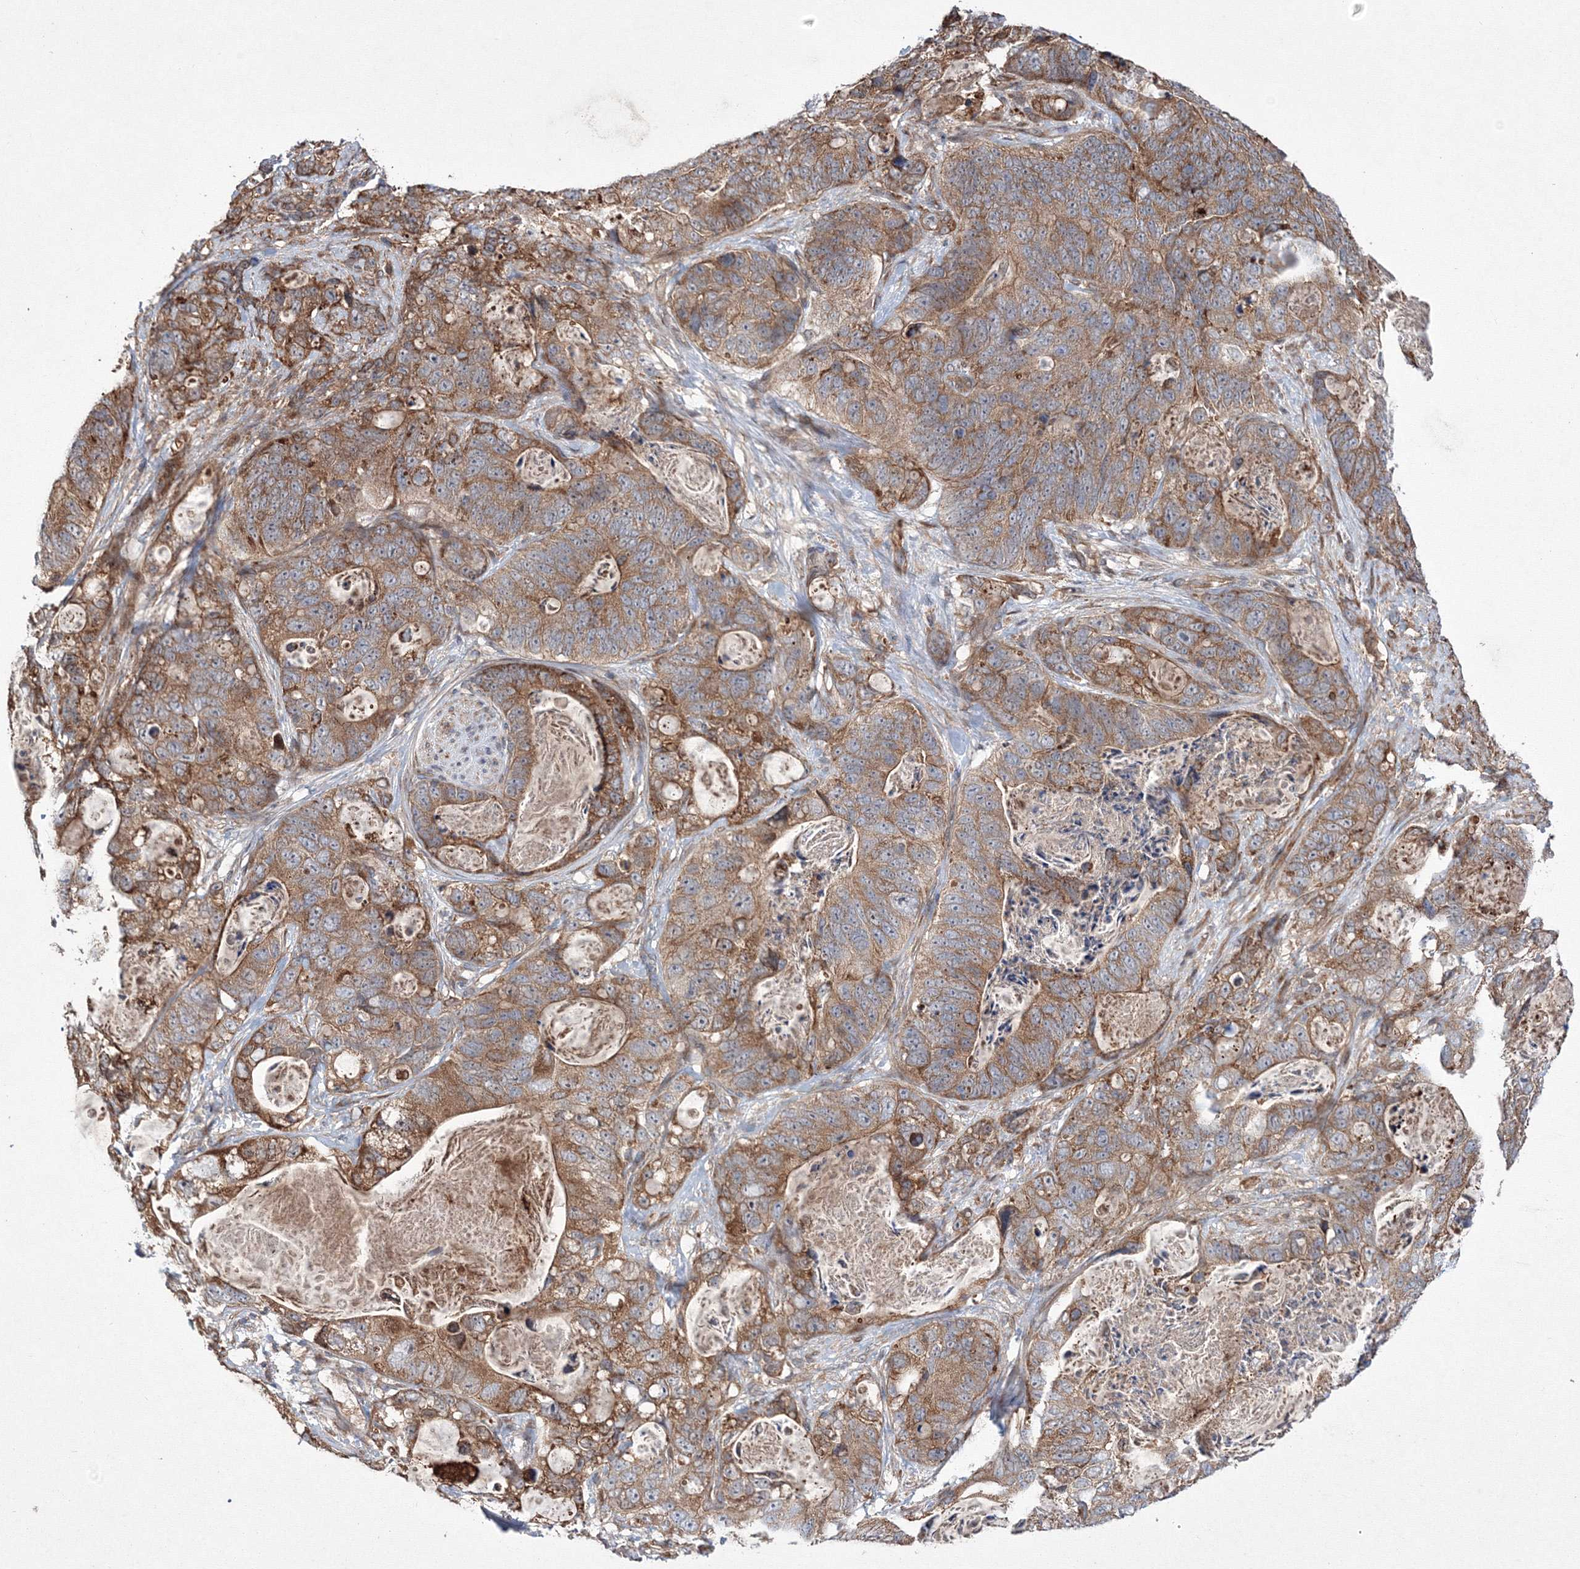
{"staining": {"intensity": "moderate", "quantity": ">75%", "location": "cytoplasmic/membranous"}, "tissue": "stomach cancer", "cell_type": "Tumor cells", "image_type": "cancer", "snomed": [{"axis": "morphology", "description": "Normal tissue, NOS"}, {"axis": "morphology", "description": "Adenocarcinoma, NOS"}, {"axis": "topography", "description": "Stomach"}], "caption": "Immunohistochemical staining of human stomach cancer (adenocarcinoma) reveals medium levels of moderate cytoplasmic/membranous protein expression in about >75% of tumor cells. The protein is shown in brown color, while the nuclei are stained blue.", "gene": "RANBP3L", "patient": {"sex": "female", "age": 89}}